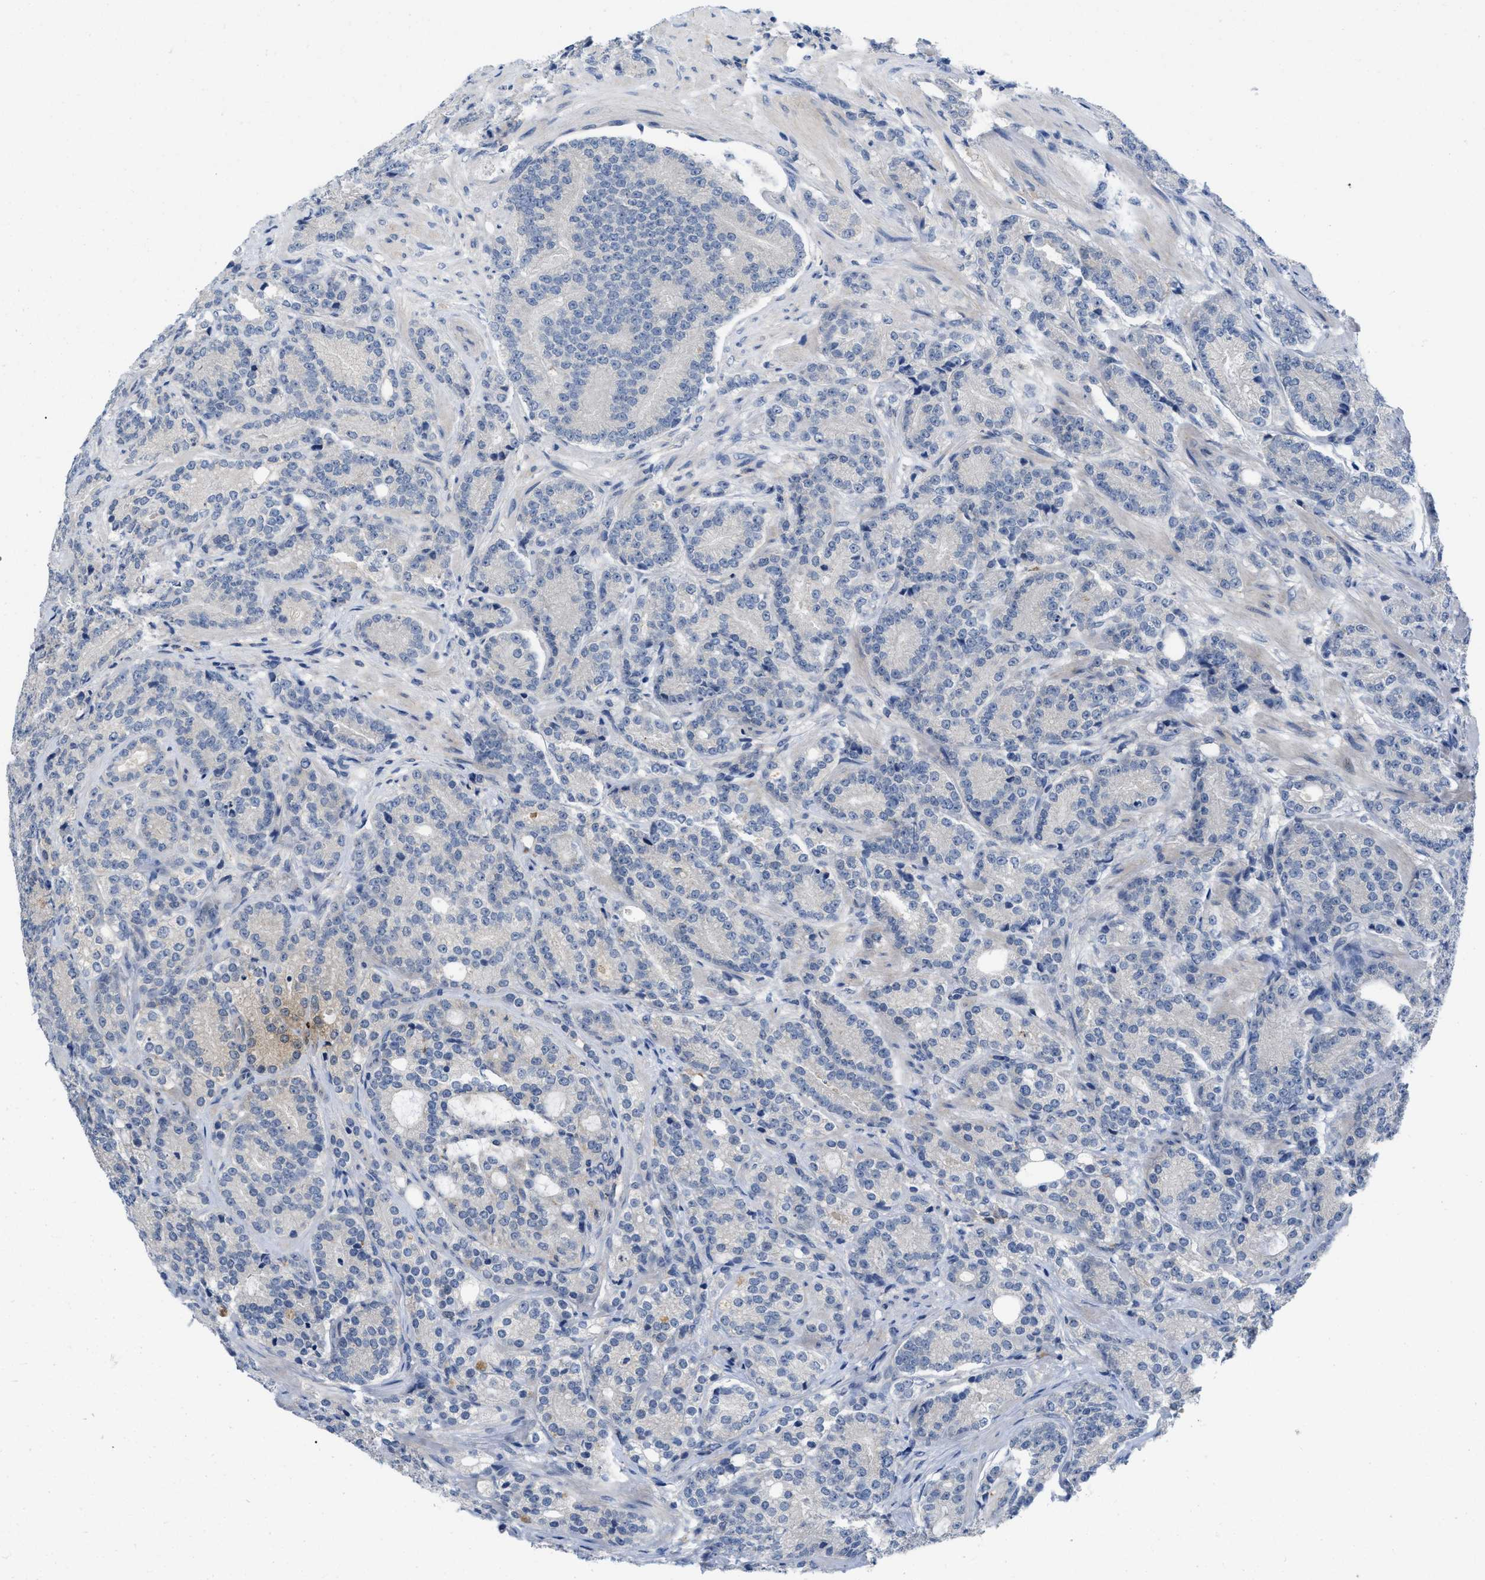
{"staining": {"intensity": "negative", "quantity": "none", "location": "none"}, "tissue": "prostate cancer", "cell_type": "Tumor cells", "image_type": "cancer", "snomed": [{"axis": "morphology", "description": "Adenocarcinoma, High grade"}, {"axis": "topography", "description": "Prostate"}], "caption": "IHC image of human prostate adenocarcinoma (high-grade) stained for a protein (brown), which shows no expression in tumor cells.", "gene": "PYY", "patient": {"sex": "male", "age": 61}}